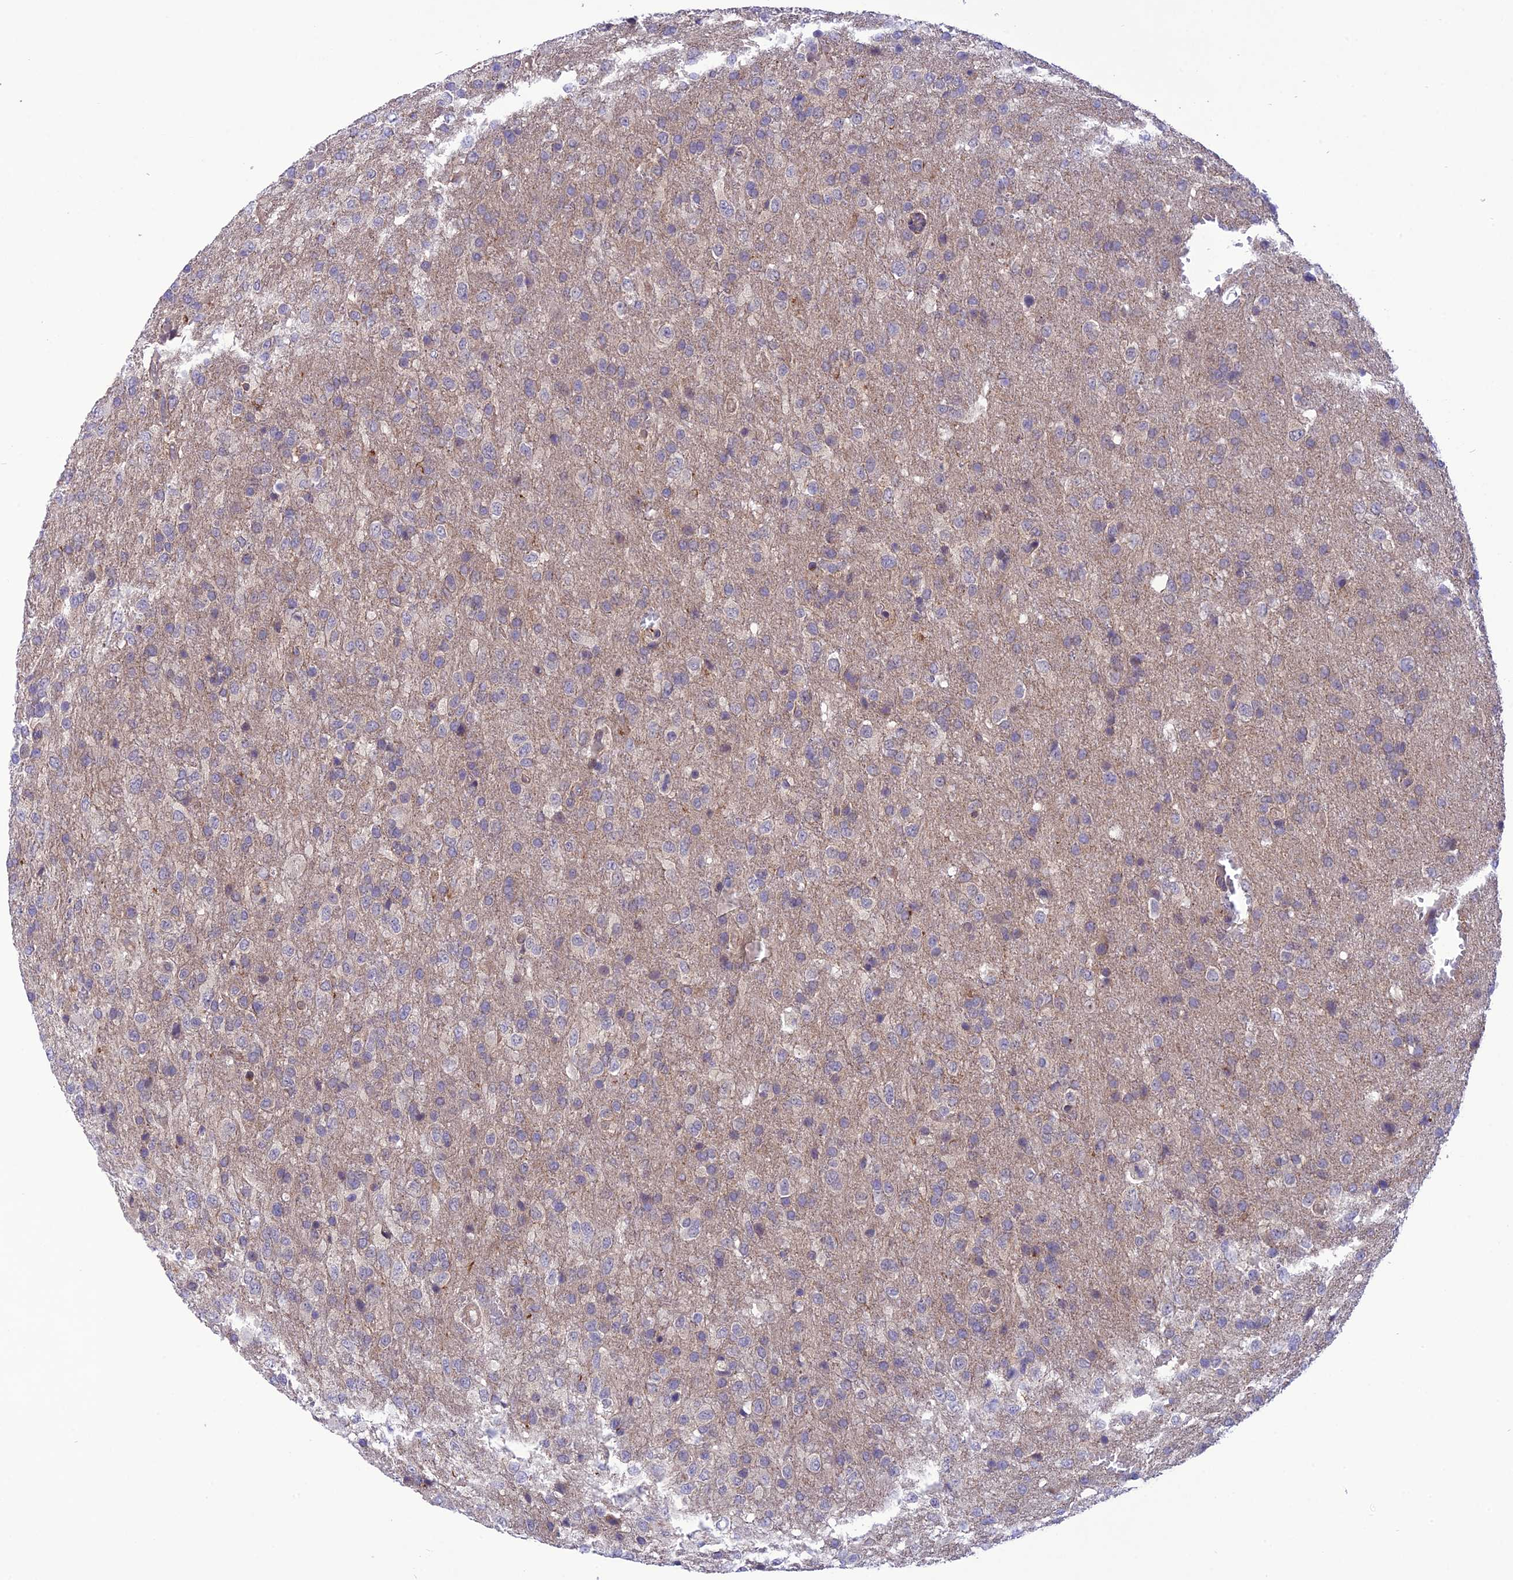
{"staining": {"intensity": "negative", "quantity": "none", "location": "none"}, "tissue": "glioma", "cell_type": "Tumor cells", "image_type": "cancer", "snomed": [{"axis": "morphology", "description": "Glioma, malignant, High grade"}, {"axis": "topography", "description": "Brain"}], "caption": "Image shows no protein positivity in tumor cells of glioma tissue.", "gene": "UROS", "patient": {"sex": "female", "age": 74}}